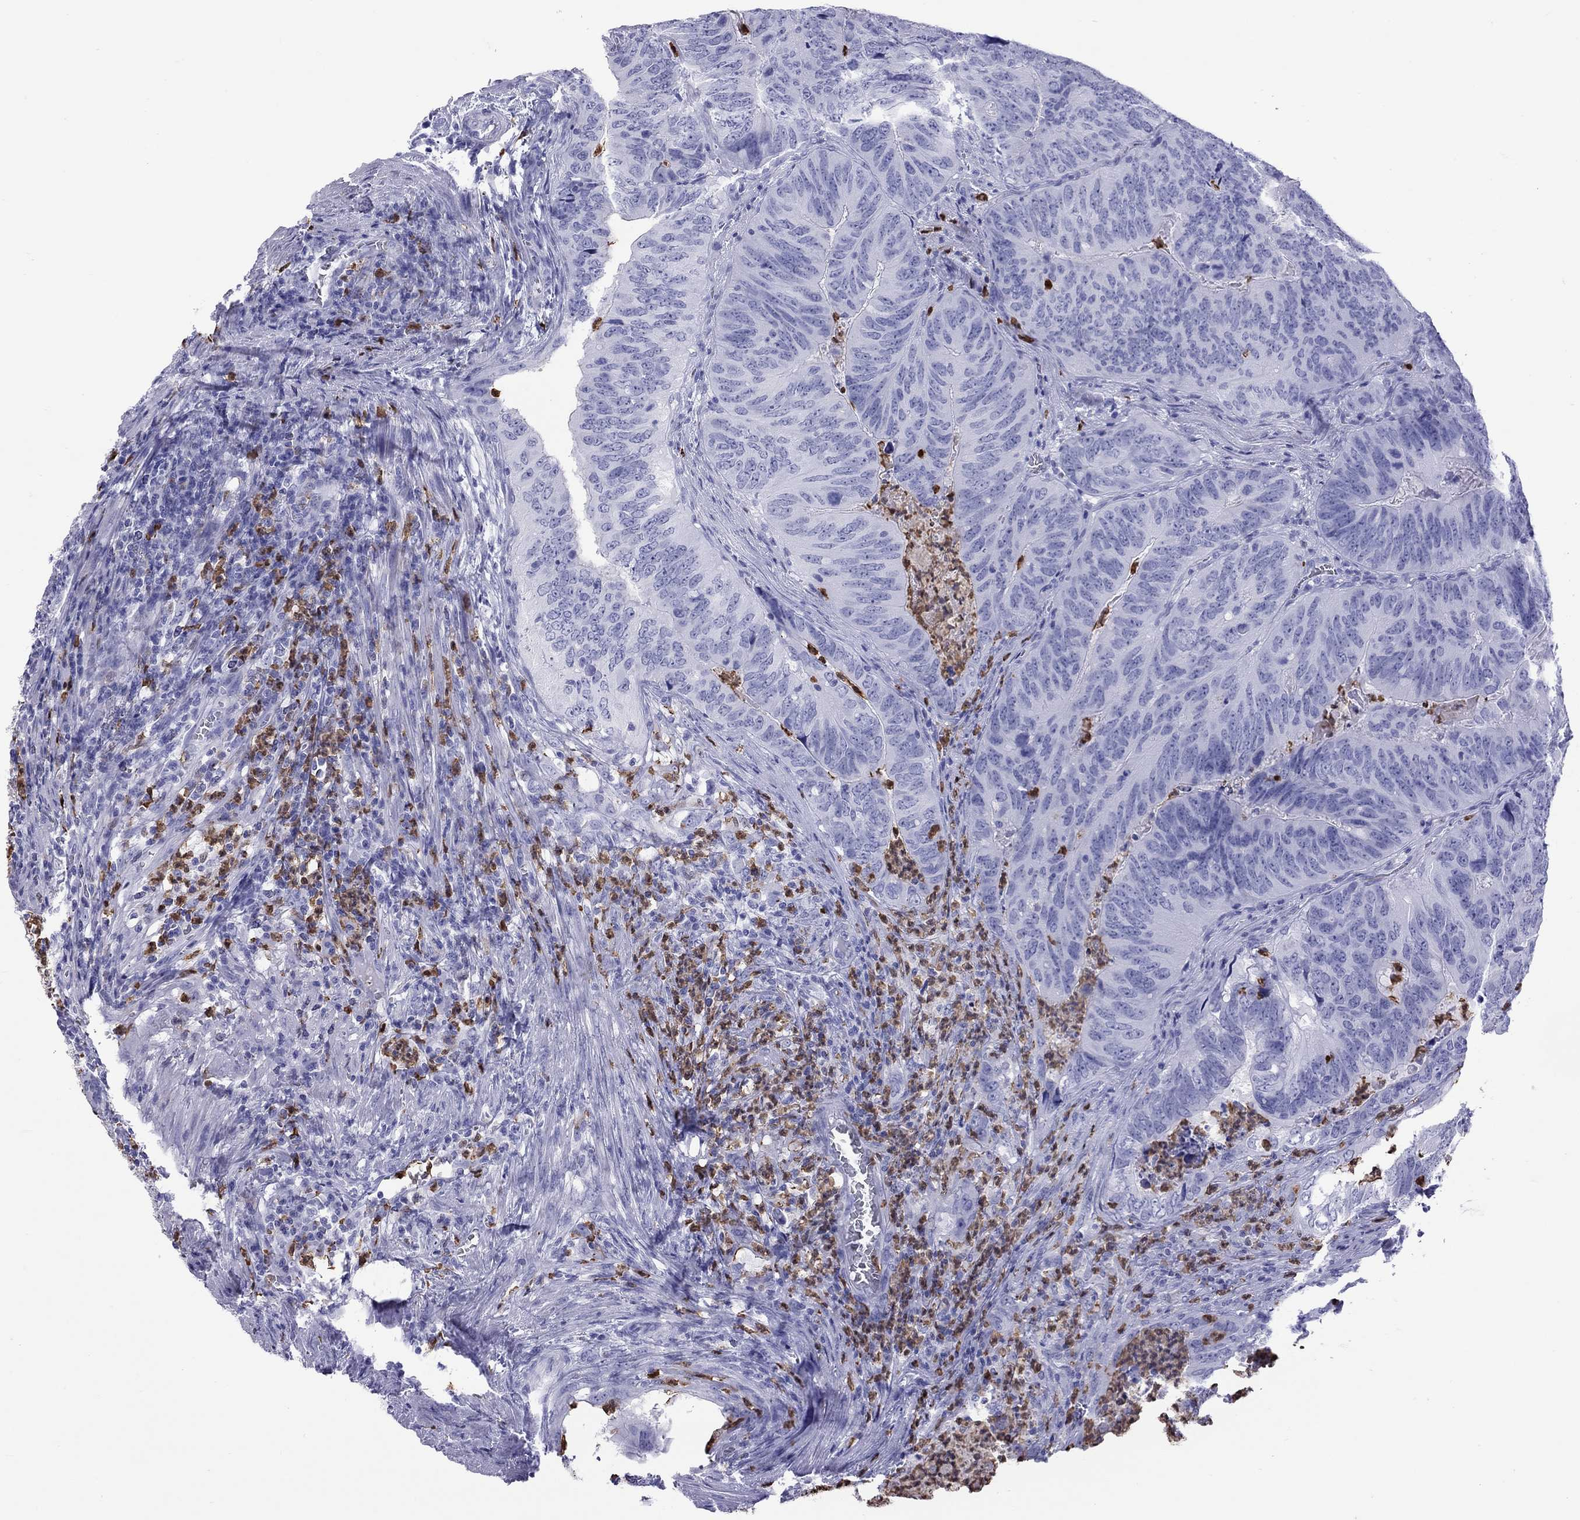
{"staining": {"intensity": "negative", "quantity": "none", "location": "none"}, "tissue": "colorectal cancer", "cell_type": "Tumor cells", "image_type": "cancer", "snomed": [{"axis": "morphology", "description": "Adenocarcinoma, NOS"}, {"axis": "topography", "description": "Colon"}], "caption": "This is a photomicrograph of IHC staining of colorectal adenocarcinoma, which shows no positivity in tumor cells.", "gene": "SLAMF1", "patient": {"sex": "male", "age": 79}}